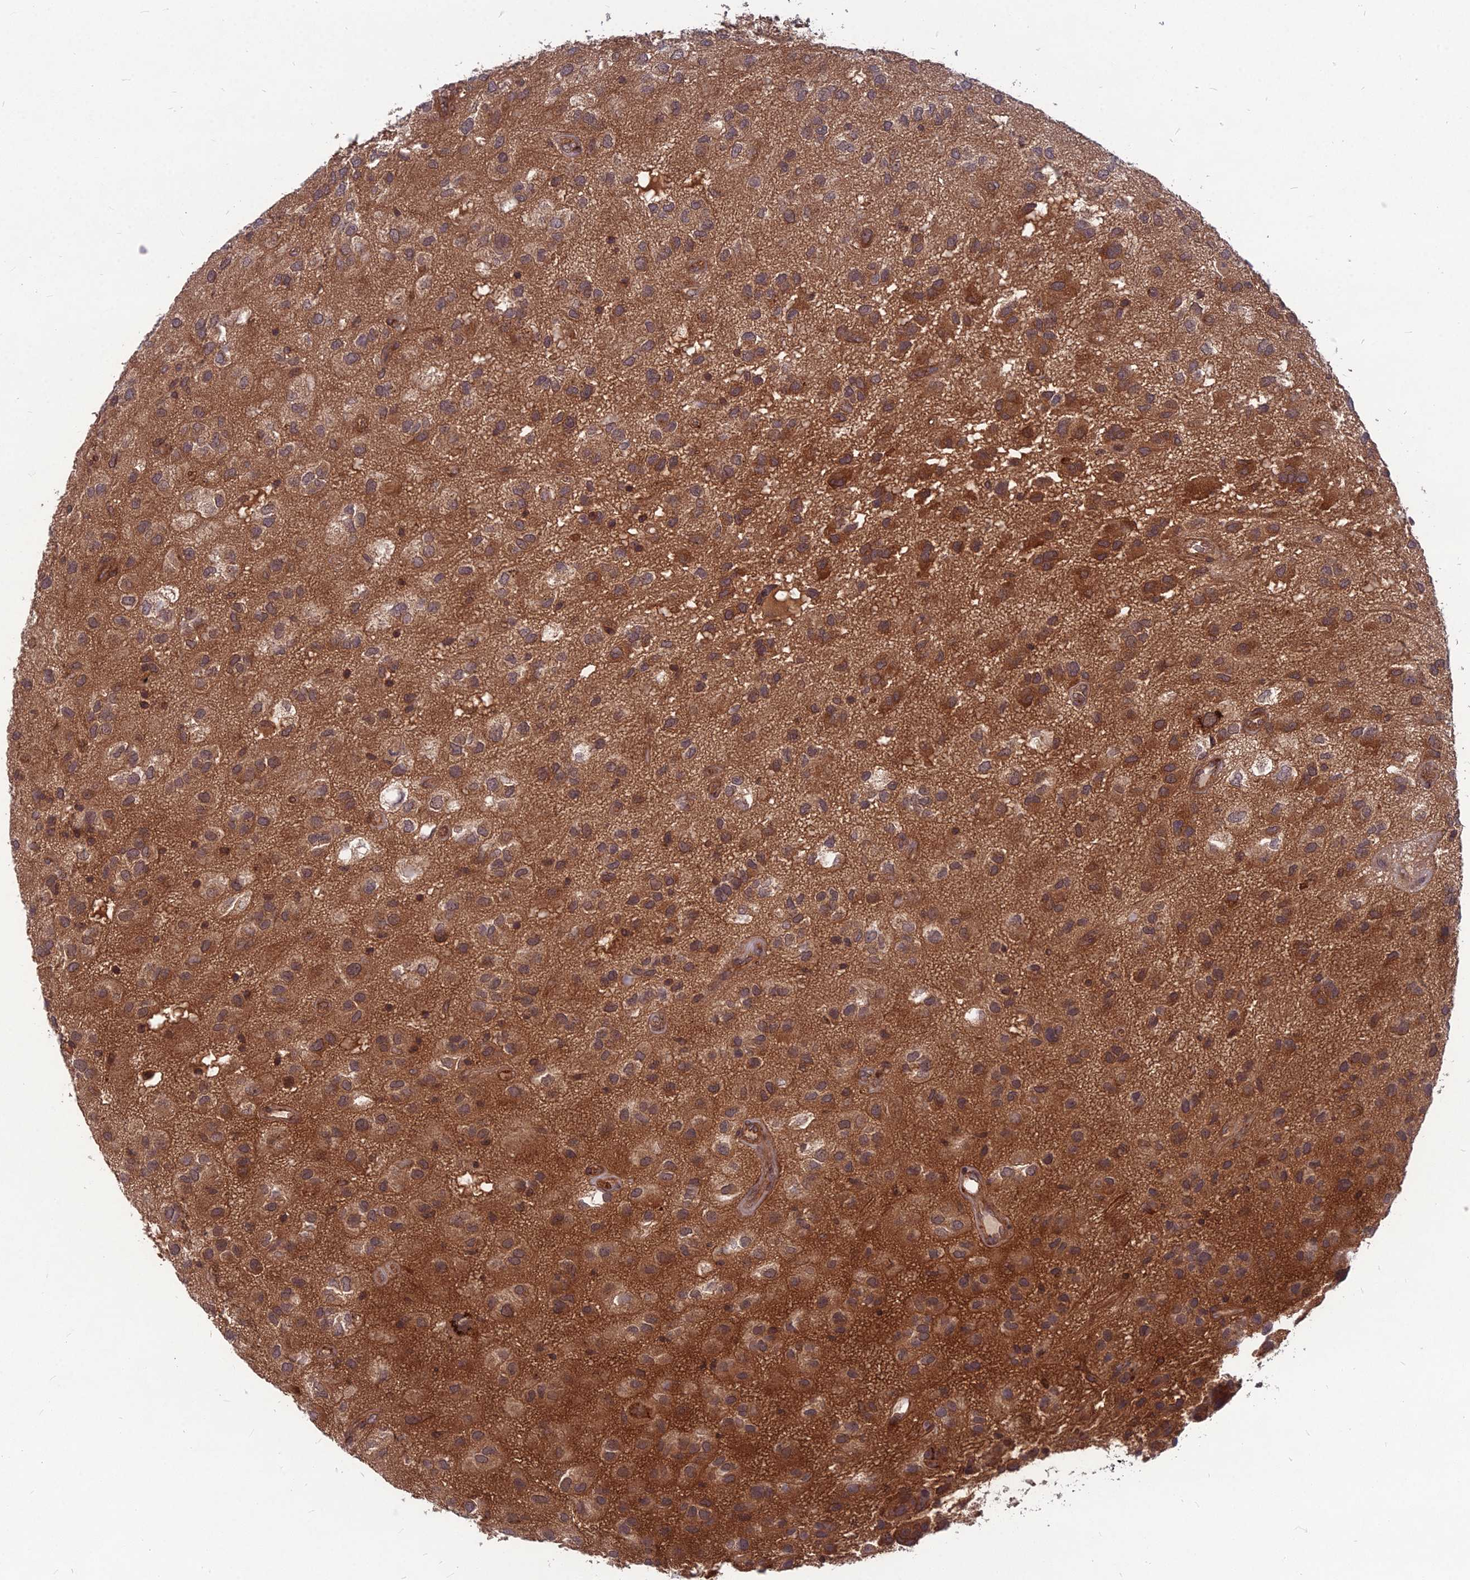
{"staining": {"intensity": "moderate", "quantity": ">75%", "location": "cytoplasmic/membranous"}, "tissue": "glioma", "cell_type": "Tumor cells", "image_type": "cancer", "snomed": [{"axis": "morphology", "description": "Glioma, malignant, Low grade"}, {"axis": "topography", "description": "Brain"}], "caption": "Tumor cells exhibit moderate cytoplasmic/membranous staining in about >75% of cells in glioma.", "gene": "MFSD8", "patient": {"sex": "male", "age": 66}}